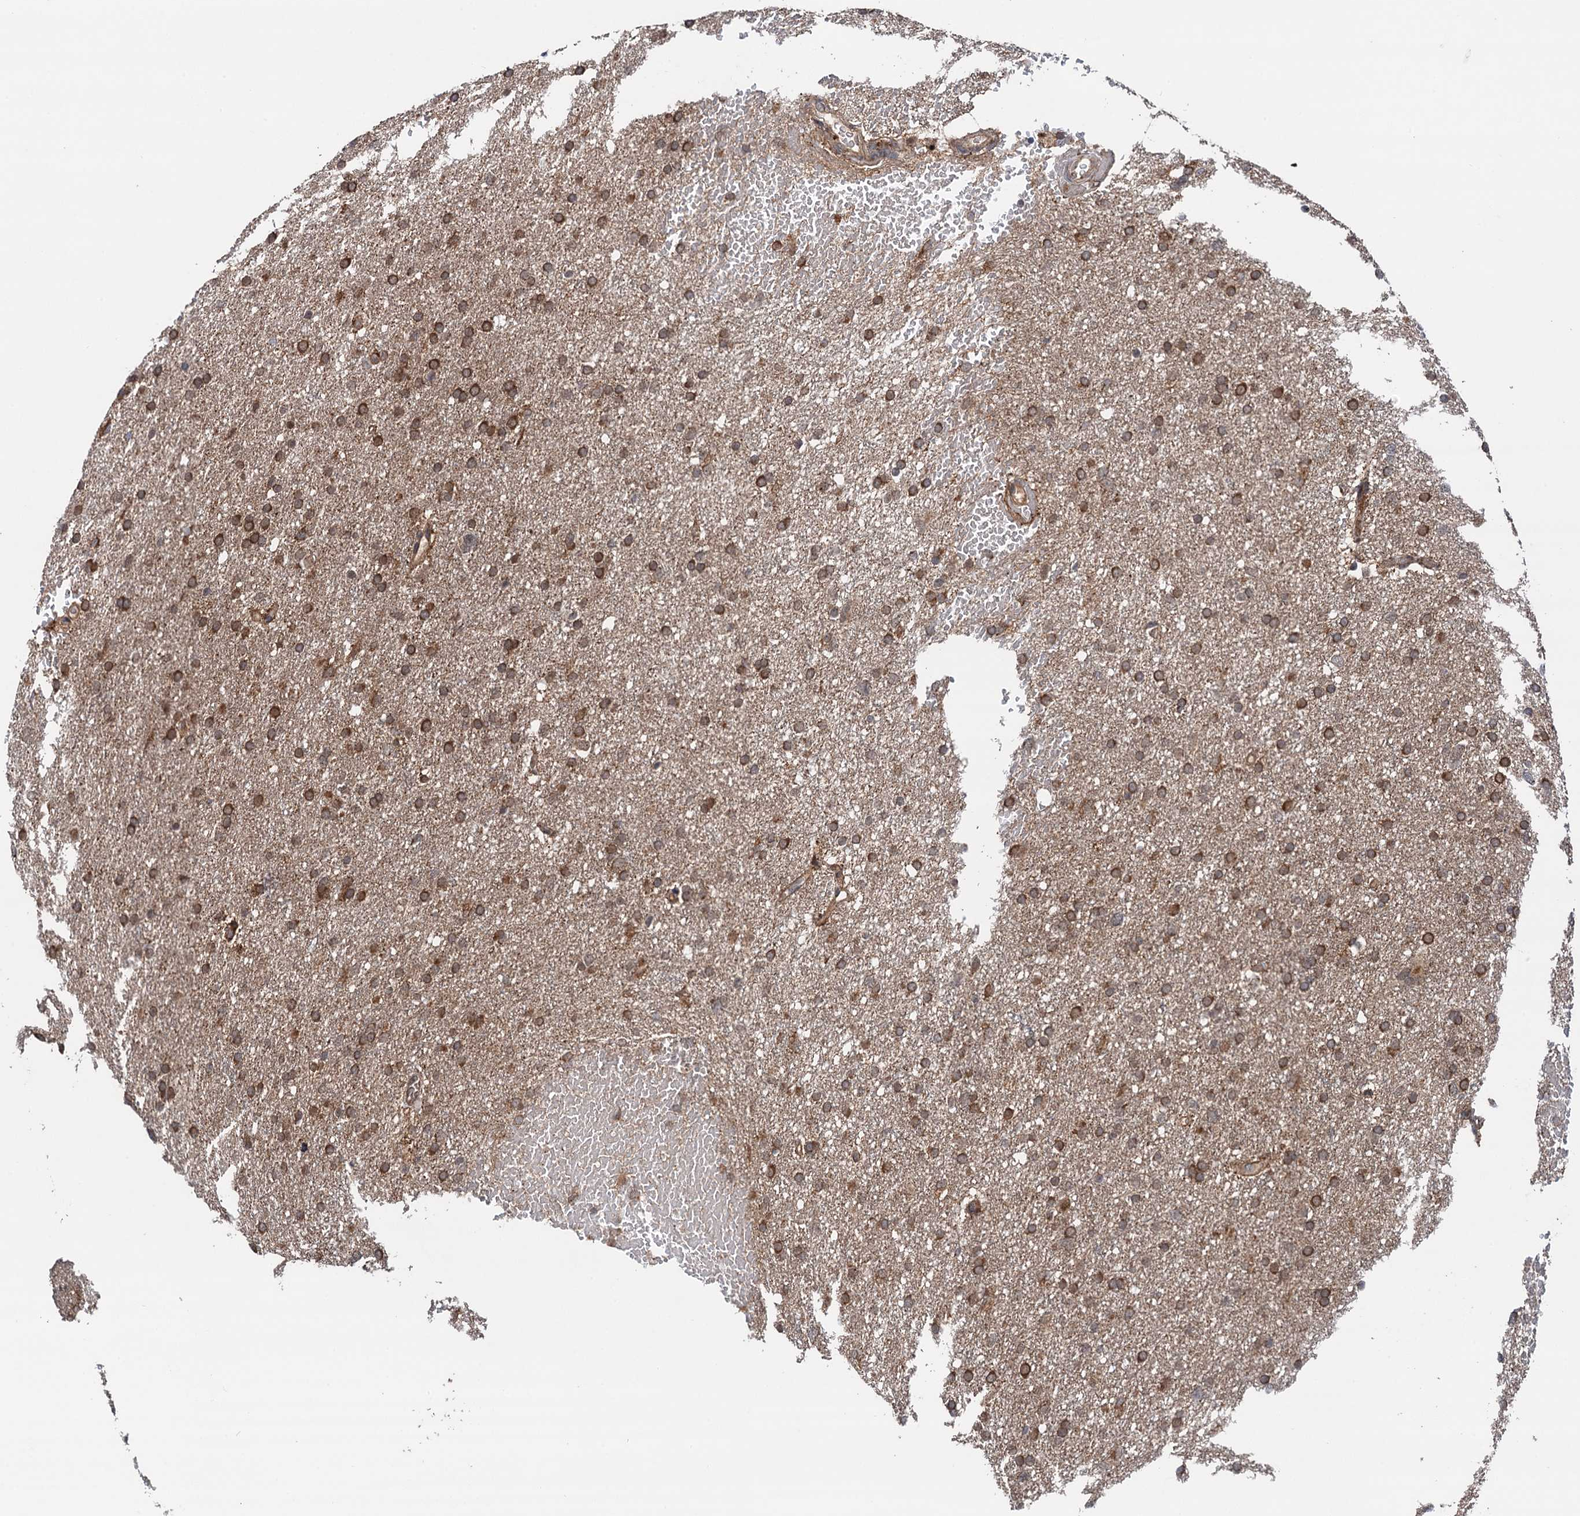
{"staining": {"intensity": "moderate", "quantity": ">75%", "location": "cytoplasmic/membranous"}, "tissue": "glioma", "cell_type": "Tumor cells", "image_type": "cancer", "snomed": [{"axis": "morphology", "description": "Glioma, malignant, High grade"}, {"axis": "topography", "description": "Cerebral cortex"}], "caption": "Immunohistochemistry image of neoplastic tissue: human glioma stained using immunohistochemistry (IHC) demonstrates medium levels of moderate protein expression localized specifically in the cytoplasmic/membranous of tumor cells, appearing as a cytoplasmic/membranous brown color.", "gene": "NLRP10", "patient": {"sex": "female", "age": 36}}